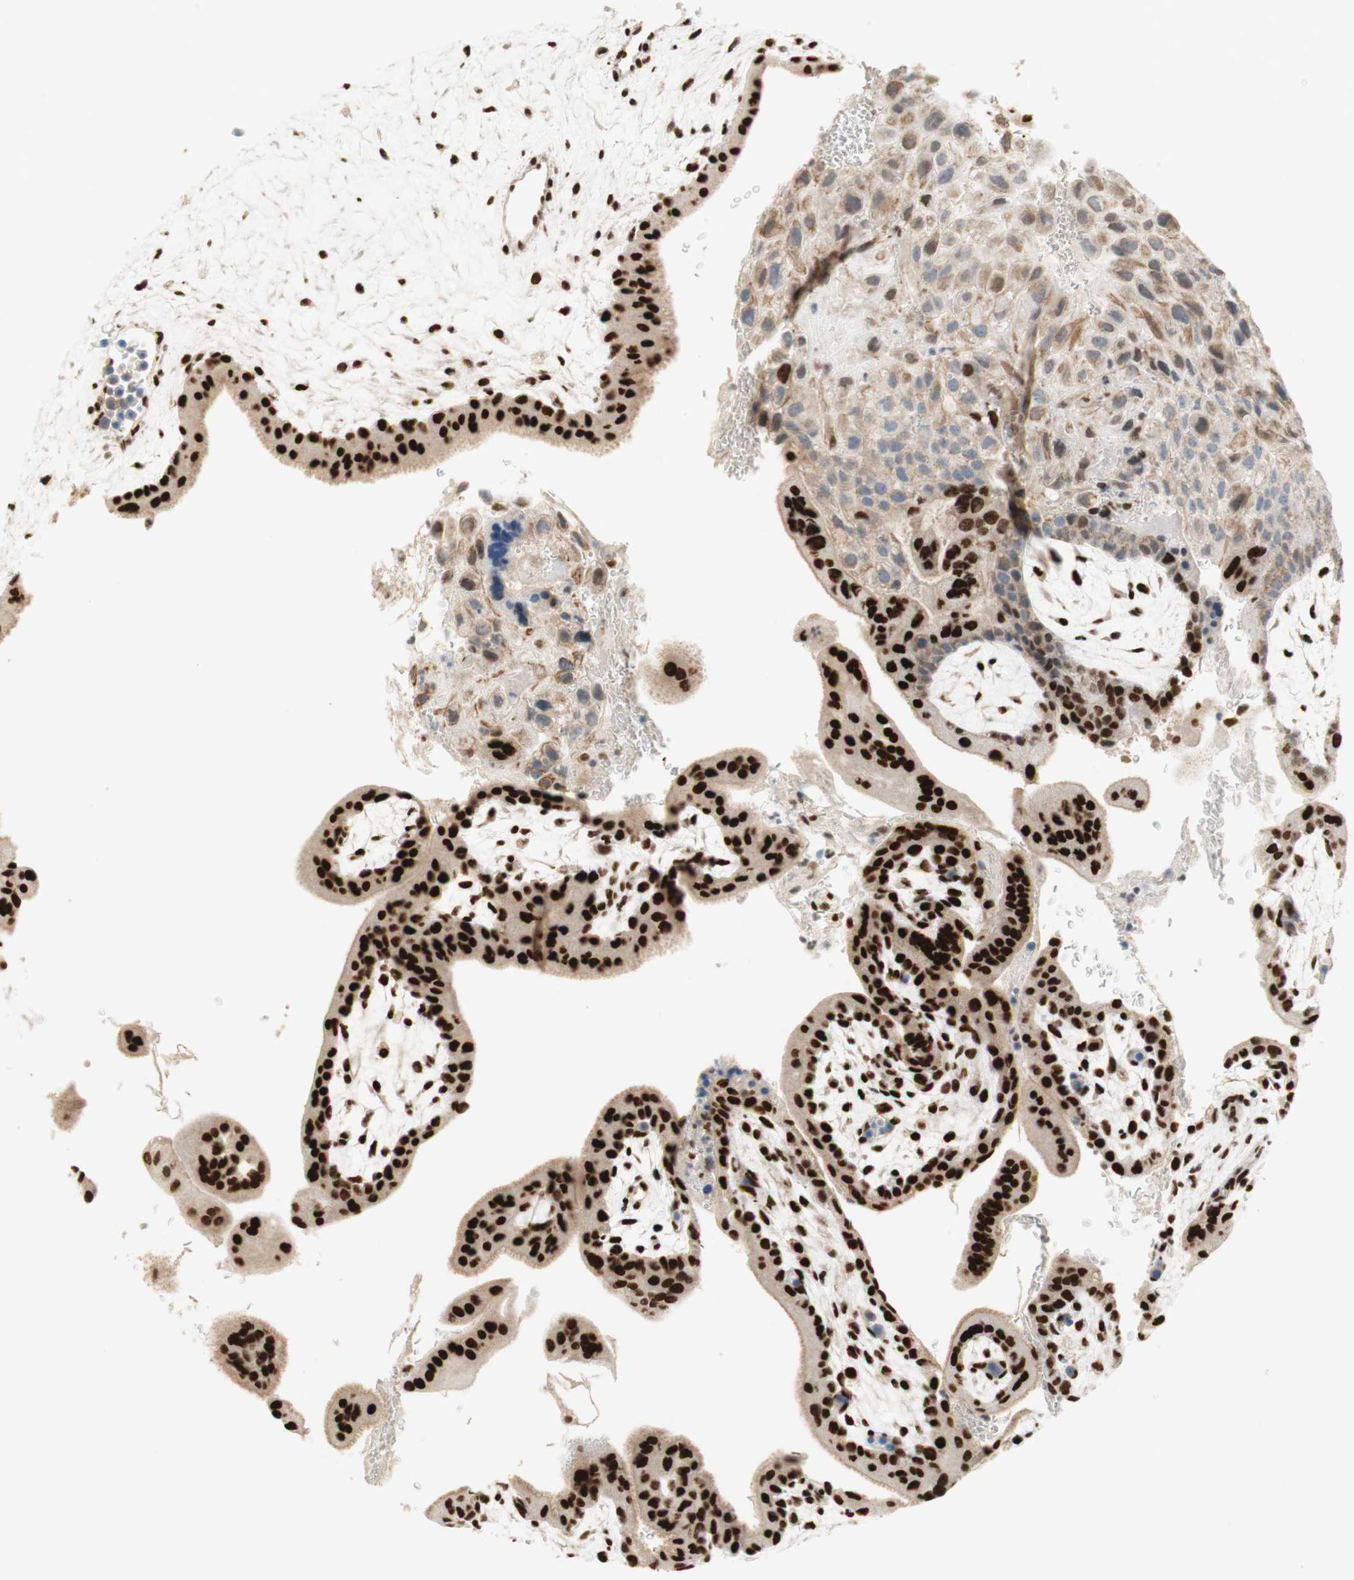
{"staining": {"intensity": "weak", "quantity": "25%-75%", "location": "cytoplasmic/membranous"}, "tissue": "placenta", "cell_type": "Decidual cells", "image_type": "normal", "snomed": [{"axis": "morphology", "description": "Normal tissue, NOS"}, {"axis": "topography", "description": "Placenta"}], "caption": "Immunohistochemistry (IHC) of benign human placenta demonstrates low levels of weak cytoplasmic/membranous staining in approximately 25%-75% of decidual cells. (brown staining indicates protein expression, while blue staining denotes nuclei).", "gene": "DNMT3A", "patient": {"sex": "female", "age": 35}}